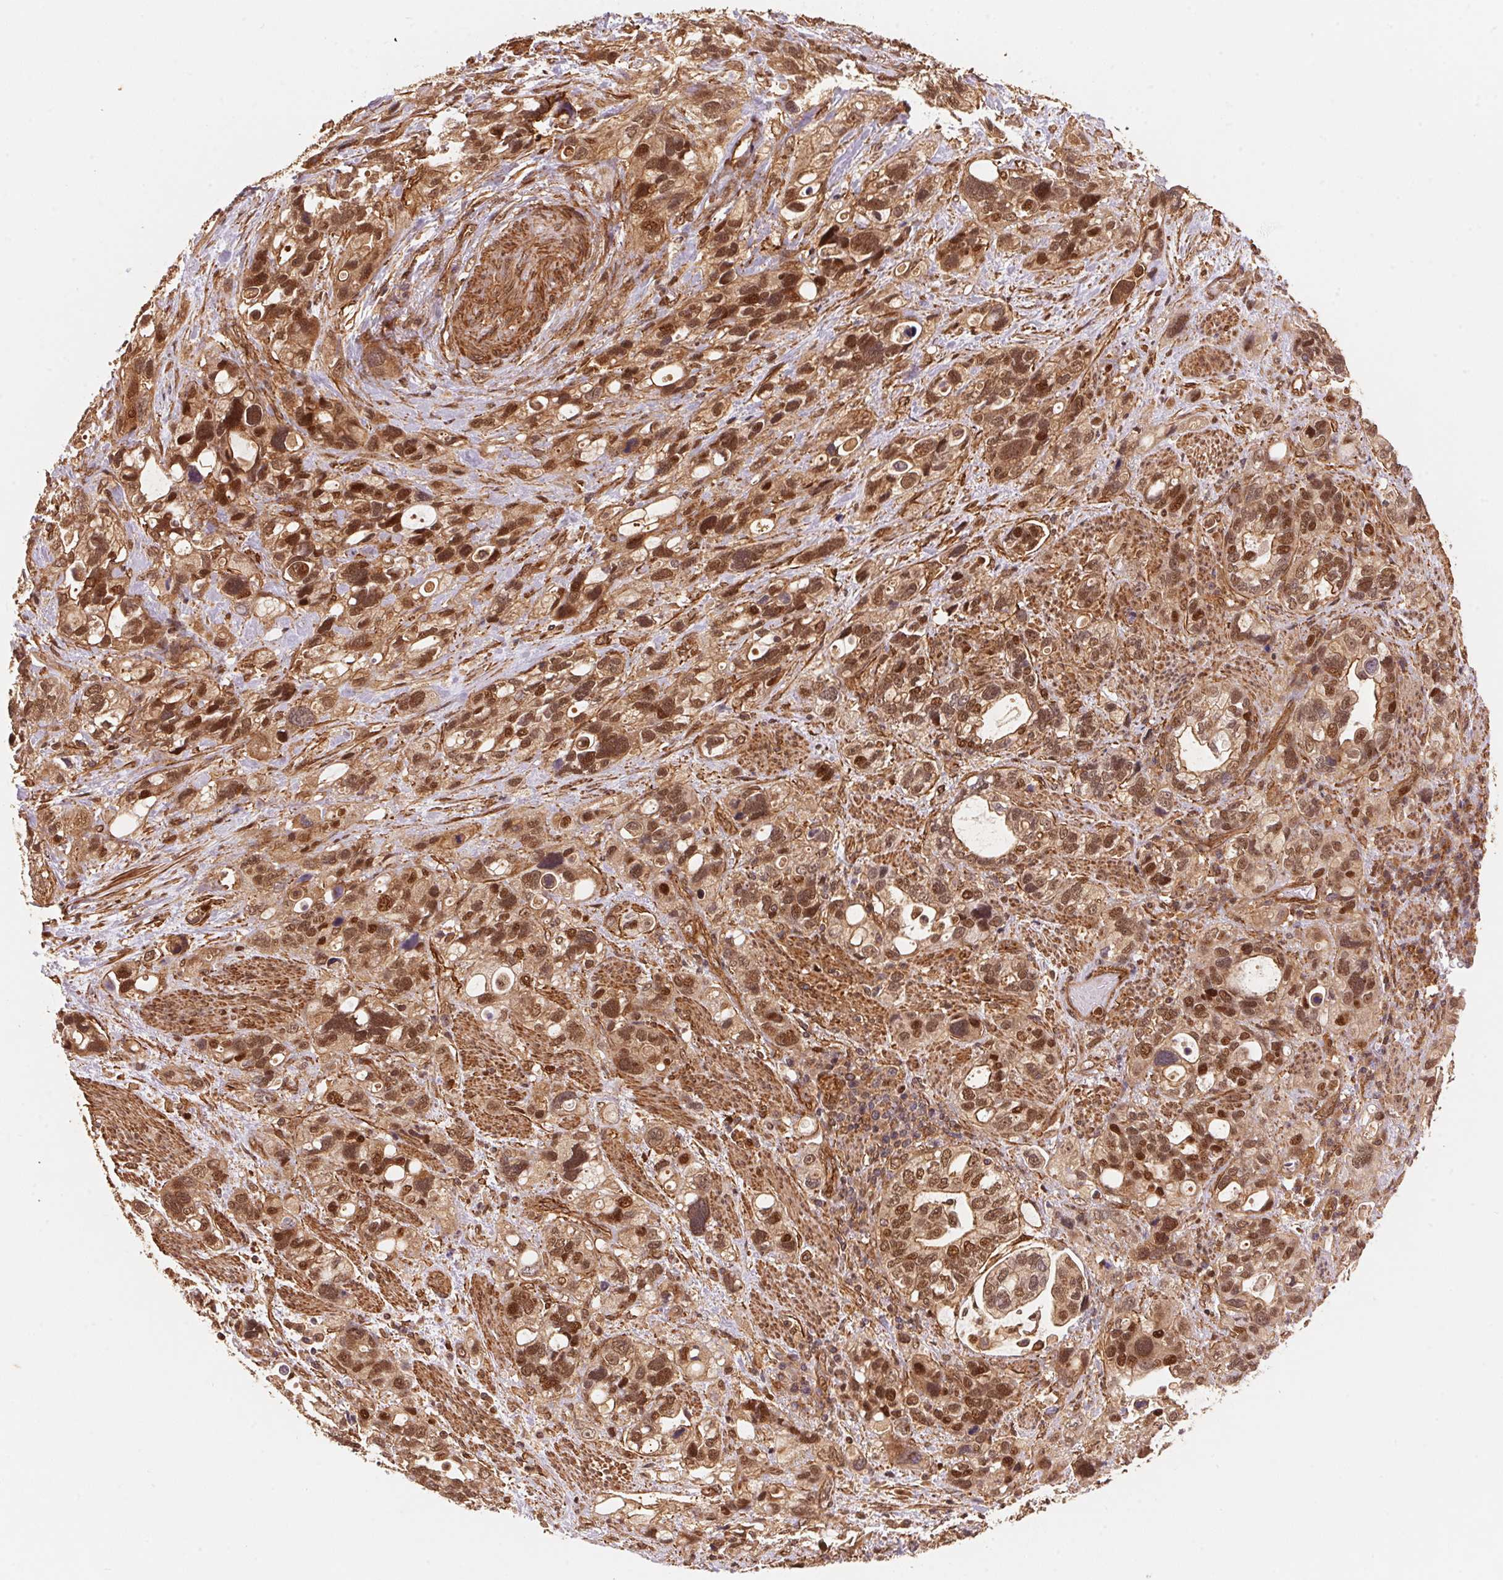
{"staining": {"intensity": "moderate", "quantity": ">75%", "location": "nuclear"}, "tissue": "stomach cancer", "cell_type": "Tumor cells", "image_type": "cancer", "snomed": [{"axis": "morphology", "description": "Adenocarcinoma, NOS"}, {"axis": "topography", "description": "Stomach, upper"}], "caption": "A micrograph of stomach cancer (adenocarcinoma) stained for a protein shows moderate nuclear brown staining in tumor cells.", "gene": "TNIP2", "patient": {"sex": "female", "age": 81}}